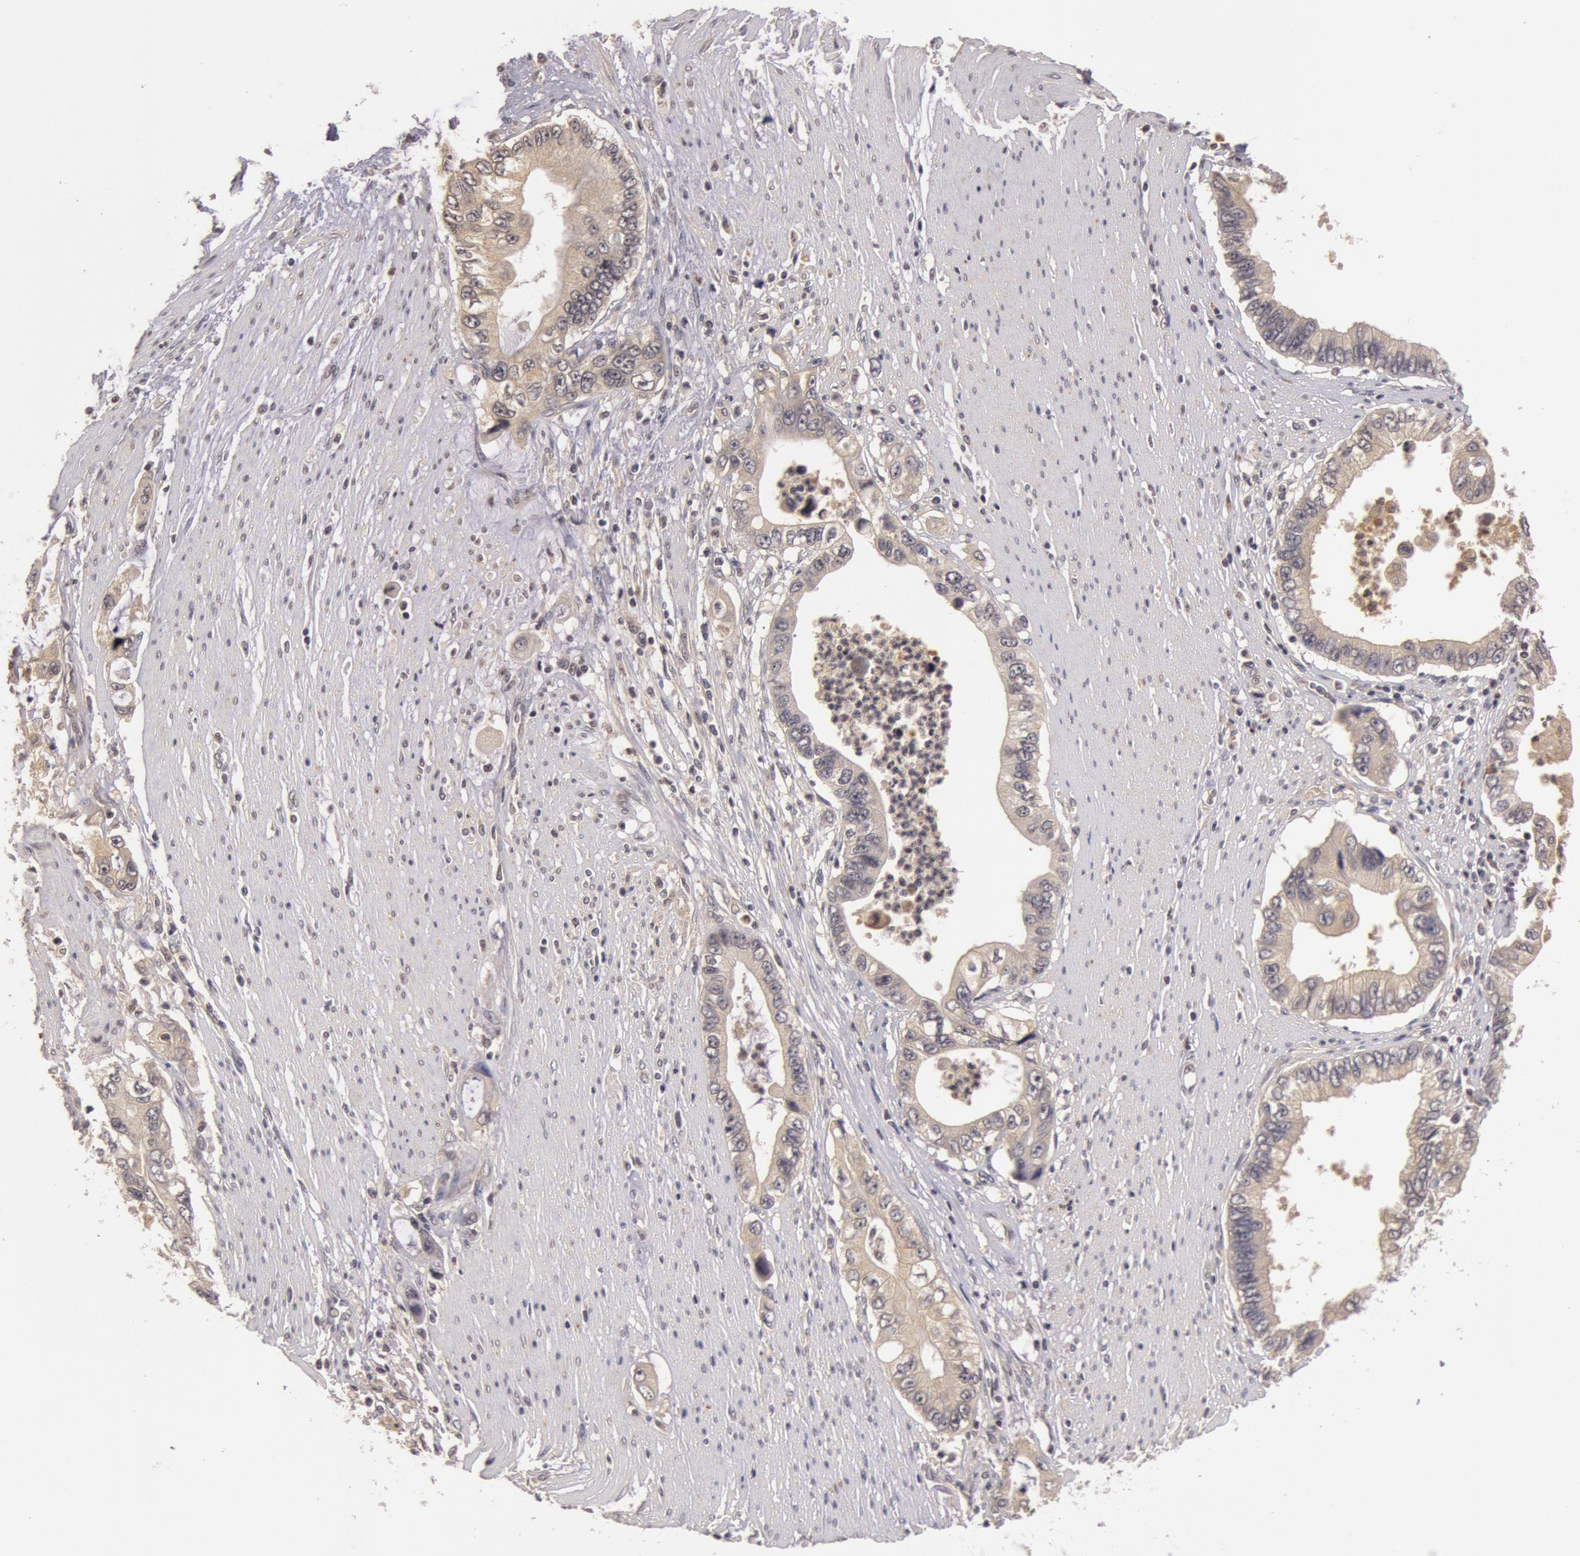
{"staining": {"intensity": "weak", "quantity": ">75%", "location": "cytoplasmic/membranous"}, "tissue": "pancreatic cancer", "cell_type": "Tumor cells", "image_type": "cancer", "snomed": [{"axis": "morphology", "description": "Adenocarcinoma, NOS"}, {"axis": "topography", "description": "Pancreas"}, {"axis": "topography", "description": "Stomach, upper"}], "caption": "Immunohistochemical staining of adenocarcinoma (pancreatic) demonstrates low levels of weak cytoplasmic/membranous protein expression in approximately >75% of tumor cells.", "gene": "BCHE", "patient": {"sex": "male", "age": 77}}